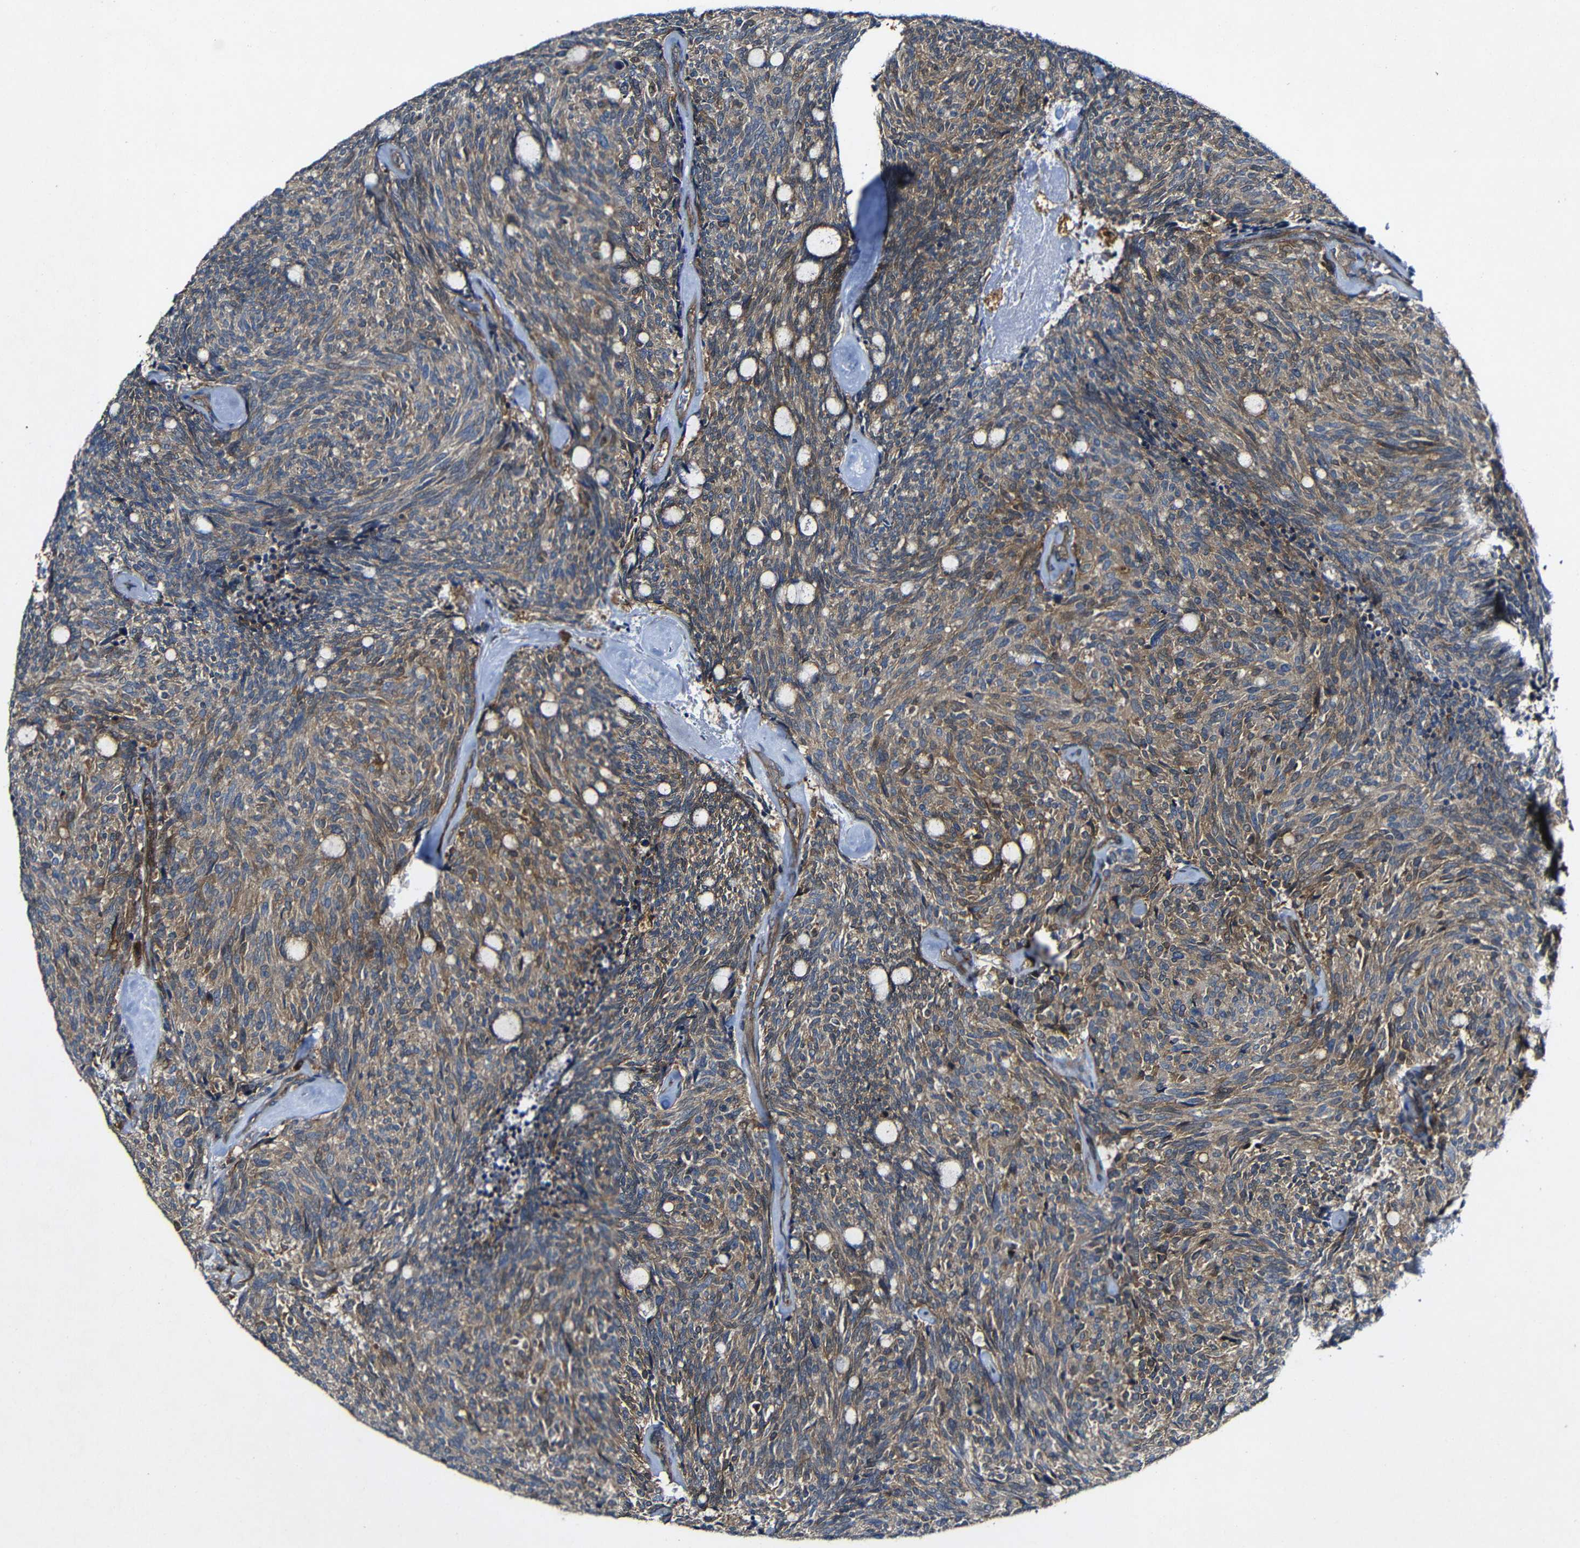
{"staining": {"intensity": "moderate", "quantity": ">75%", "location": "cytoplasmic/membranous"}, "tissue": "carcinoid", "cell_type": "Tumor cells", "image_type": "cancer", "snomed": [{"axis": "morphology", "description": "Carcinoid, malignant, NOS"}, {"axis": "topography", "description": "Pancreas"}], "caption": "High-magnification brightfield microscopy of carcinoid stained with DAB (3,3'-diaminobenzidine) (brown) and counterstained with hematoxylin (blue). tumor cells exhibit moderate cytoplasmic/membranous positivity is appreciated in approximately>75% of cells.", "gene": "GSDME", "patient": {"sex": "female", "age": 54}}